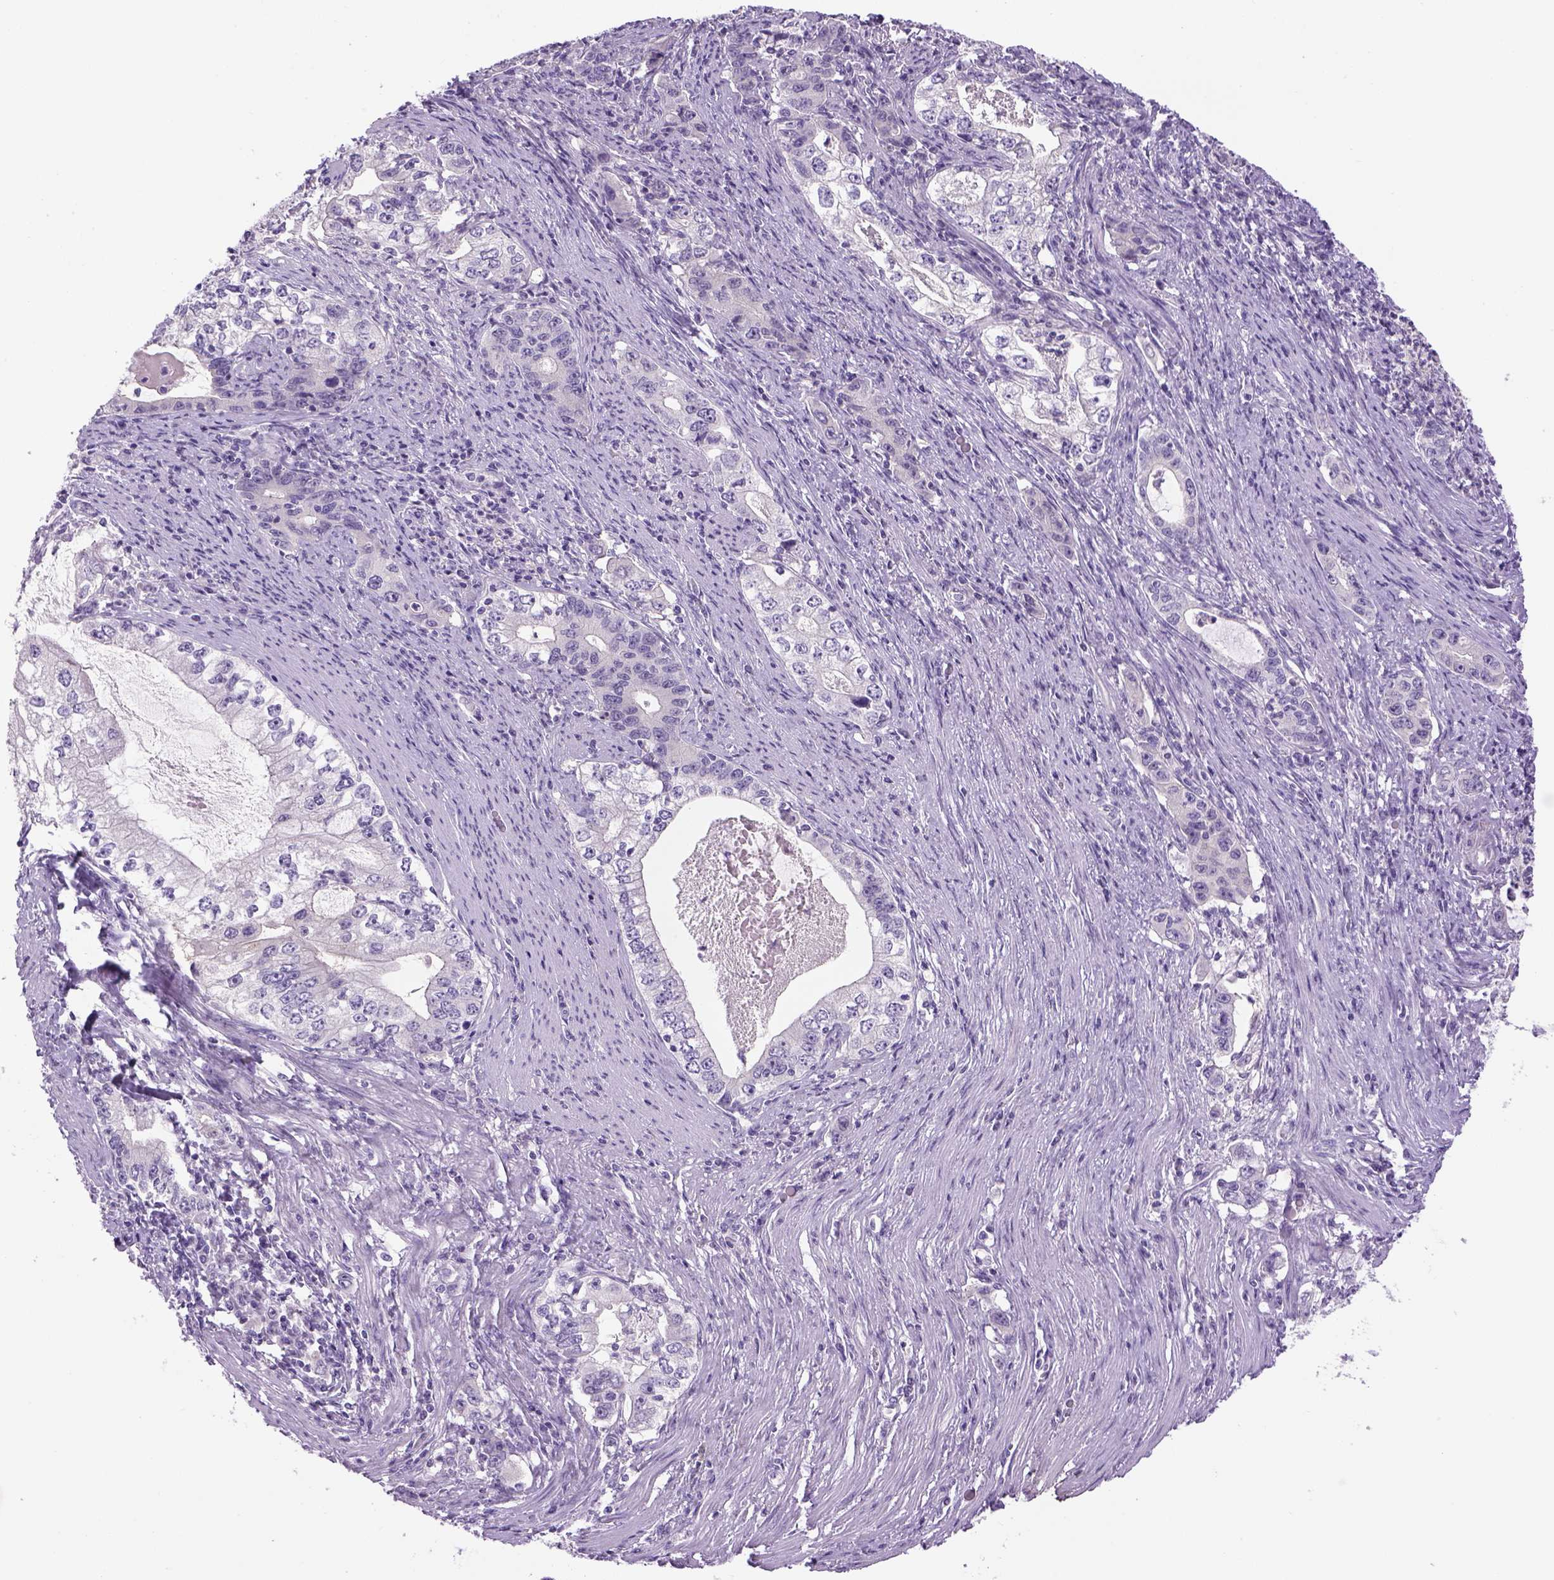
{"staining": {"intensity": "negative", "quantity": "none", "location": "none"}, "tissue": "stomach cancer", "cell_type": "Tumor cells", "image_type": "cancer", "snomed": [{"axis": "morphology", "description": "Adenocarcinoma, NOS"}, {"axis": "topography", "description": "Stomach, lower"}], "caption": "Photomicrograph shows no significant protein expression in tumor cells of stomach adenocarcinoma.", "gene": "DBH", "patient": {"sex": "female", "age": 72}}